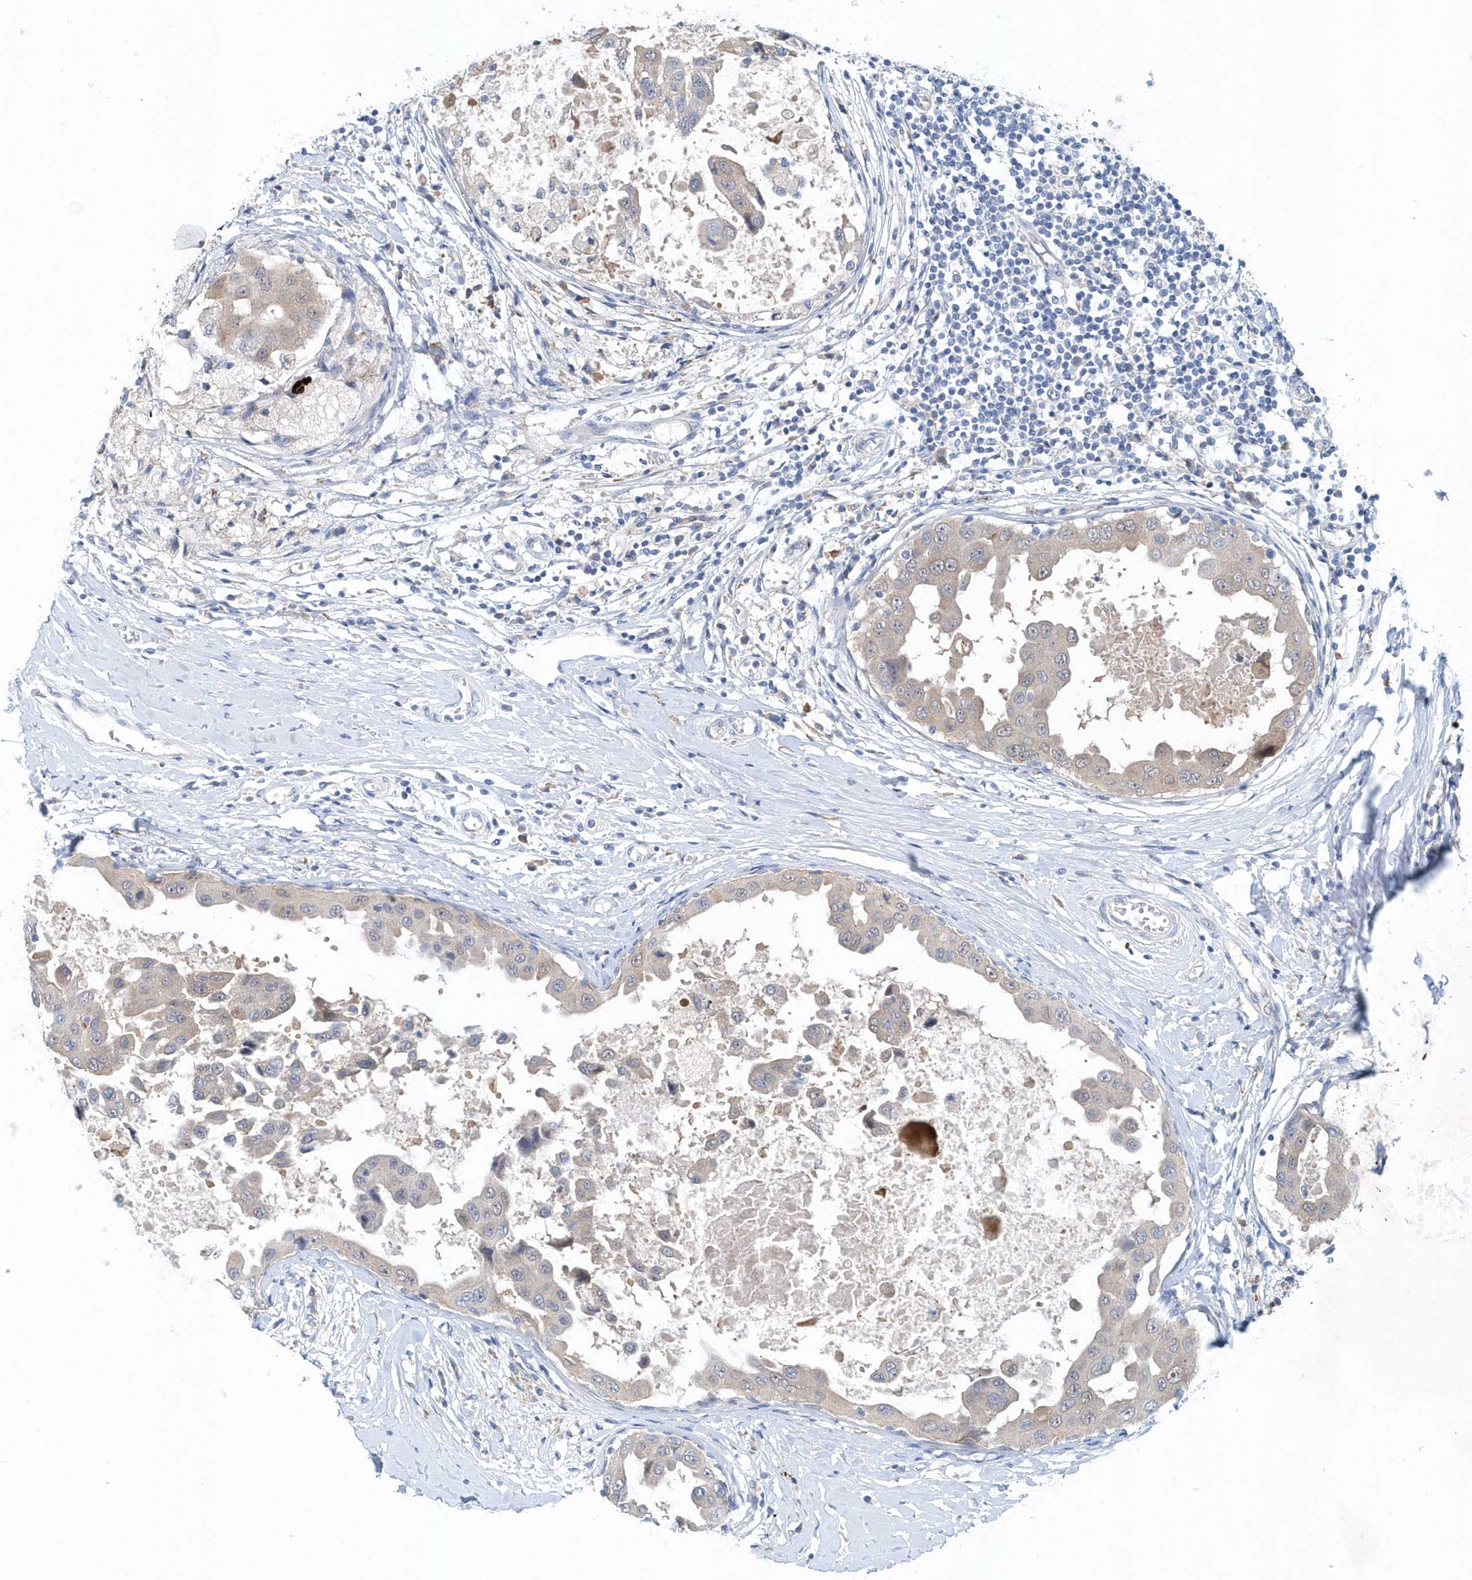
{"staining": {"intensity": "weak", "quantity": "25%-75%", "location": "cytoplasmic/membranous"}, "tissue": "breast cancer", "cell_type": "Tumor cells", "image_type": "cancer", "snomed": [{"axis": "morphology", "description": "Duct carcinoma"}, {"axis": "topography", "description": "Breast"}], "caption": "This image exhibits immunohistochemistry staining of human intraductal carcinoma (breast), with low weak cytoplasmic/membranous staining in about 25%-75% of tumor cells.", "gene": "PFN2", "patient": {"sex": "female", "age": 27}}